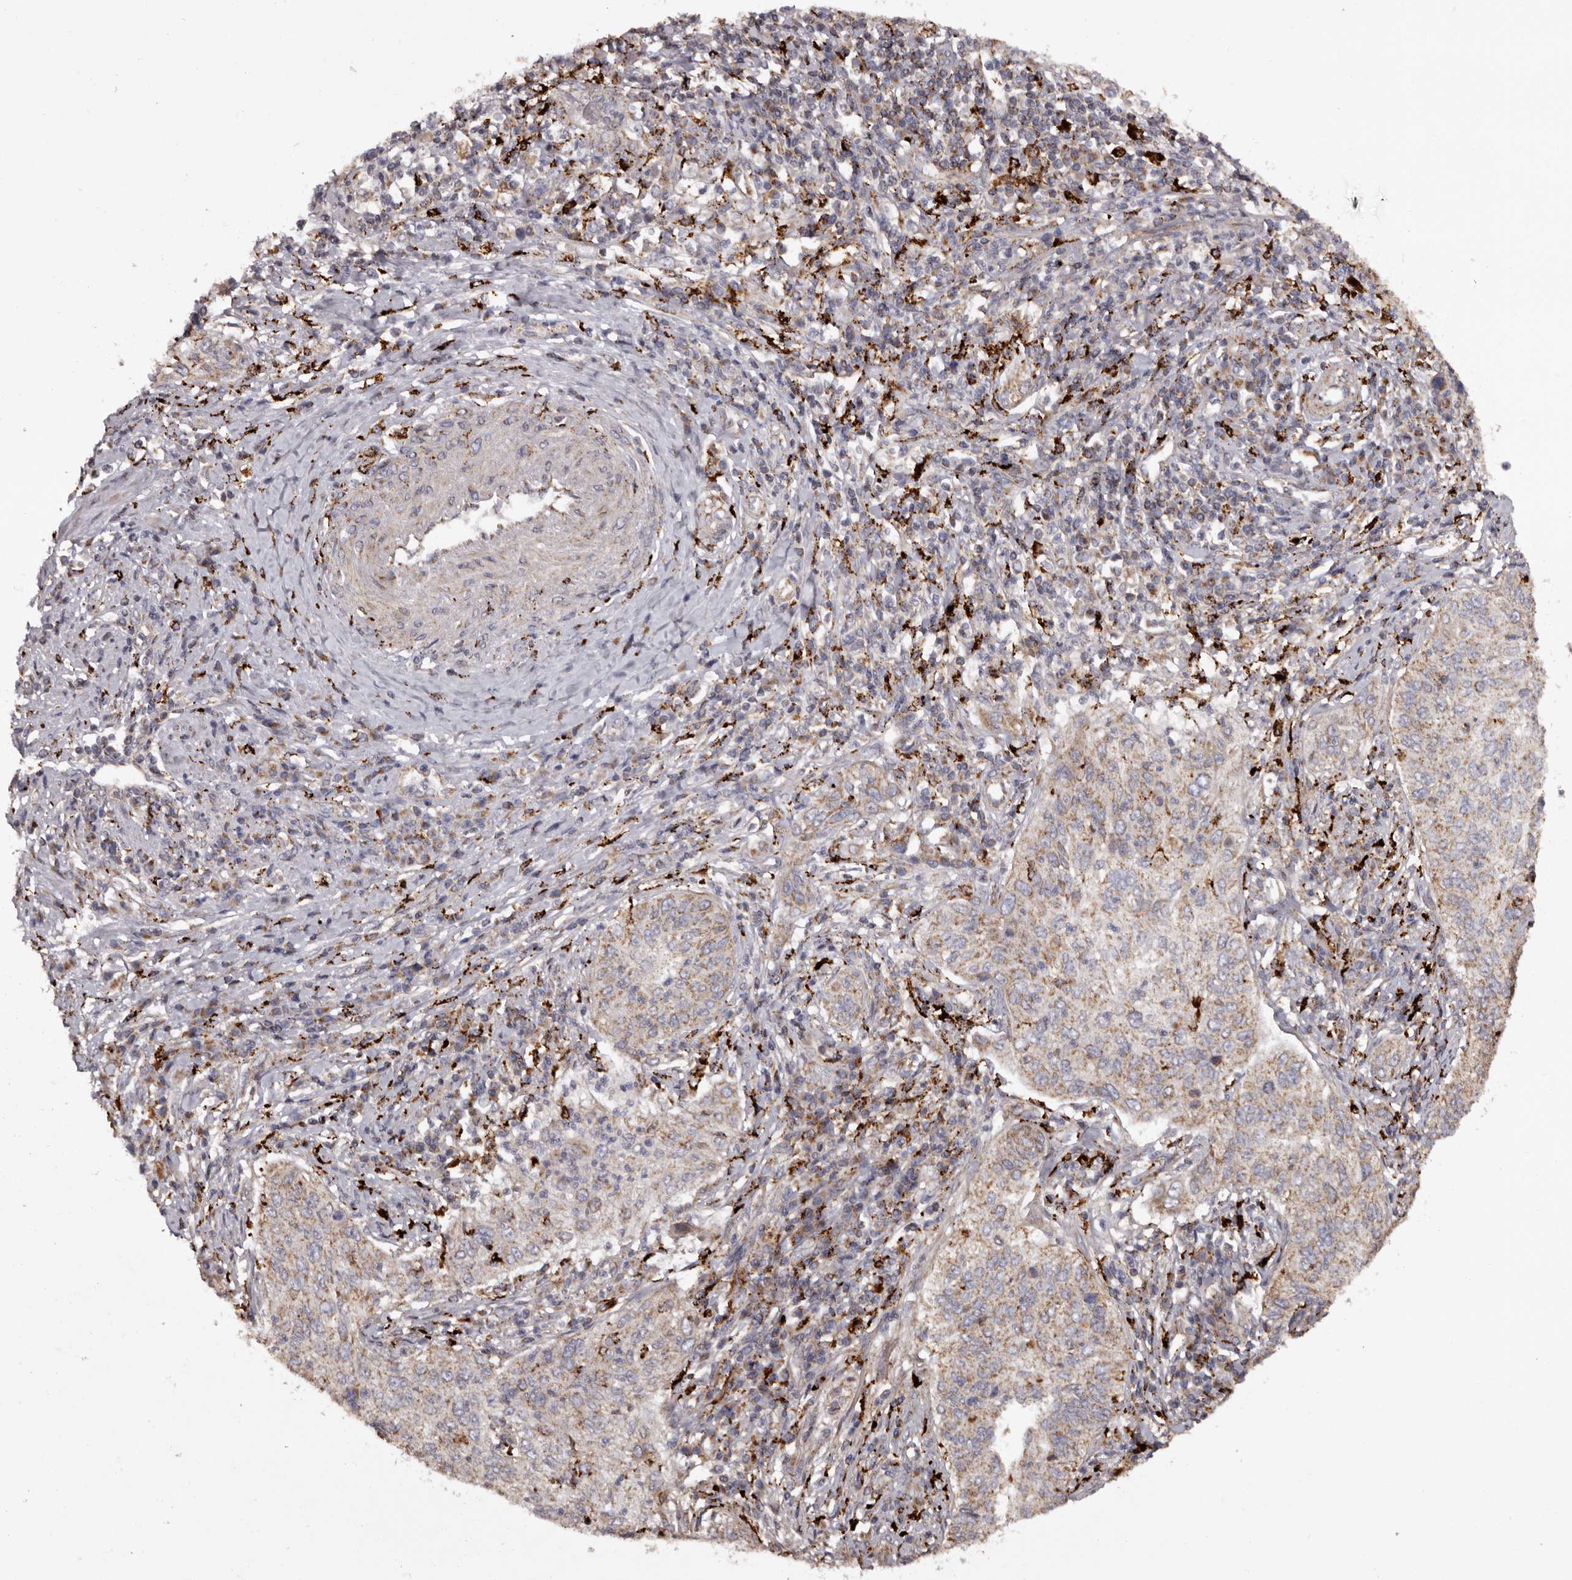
{"staining": {"intensity": "weak", "quantity": ">75%", "location": "cytoplasmic/membranous"}, "tissue": "cervical cancer", "cell_type": "Tumor cells", "image_type": "cancer", "snomed": [{"axis": "morphology", "description": "Squamous cell carcinoma, NOS"}, {"axis": "topography", "description": "Cervix"}], "caption": "Cervical squamous cell carcinoma stained for a protein shows weak cytoplasmic/membranous positivity in tumor cells. The protein of interest is shown in brown color, while the nuclei are stained blue.", "gene": "MECR", "patient": {"sex": "female", "age": 30}}